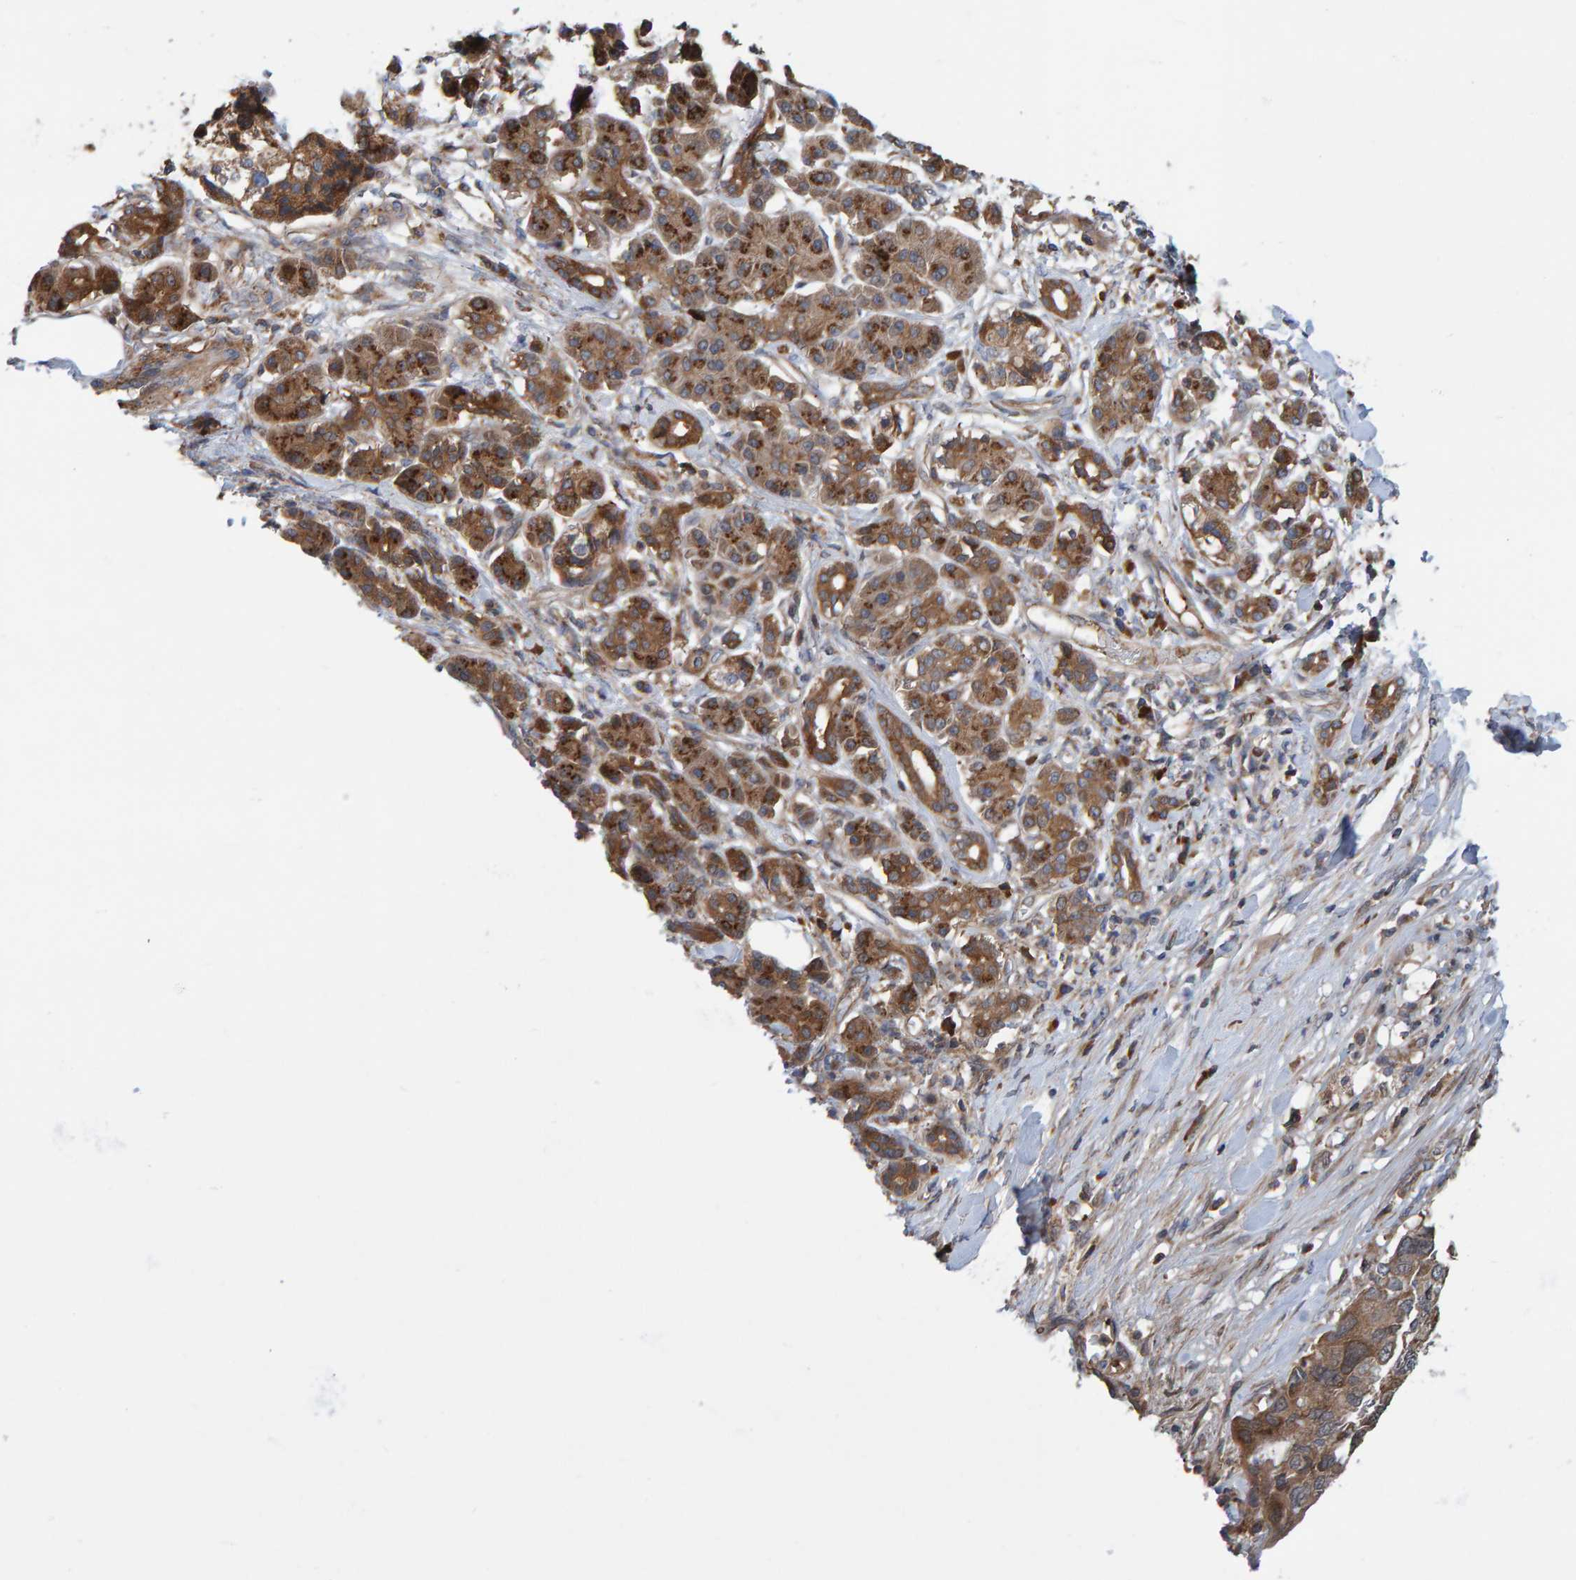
{"staining": {"intensity": "moderate", "quantity": ">75%", "location": "cytoplasmic/membranous"}, "tissue": "pancreatic cancer", "cell_type": "Tumor cells", "image_type": "cancer", "snomed": [{"axis": "morphology", "description": "Adenocarcinoma, NOS"}, {"axis": "topography", "description": "Pancreas"}], "caption": "Protein staining shows moderate cytoplasmic/membranous expression in approximately >75% of tumor cells in pancreatic cancer. Using DAB (brown) and hematoxylin (blue) stains, captured at high magnification using brightfield microscopy.", "gene": "KIAA0753", "patient": {"sex": "female", "age": 56}}